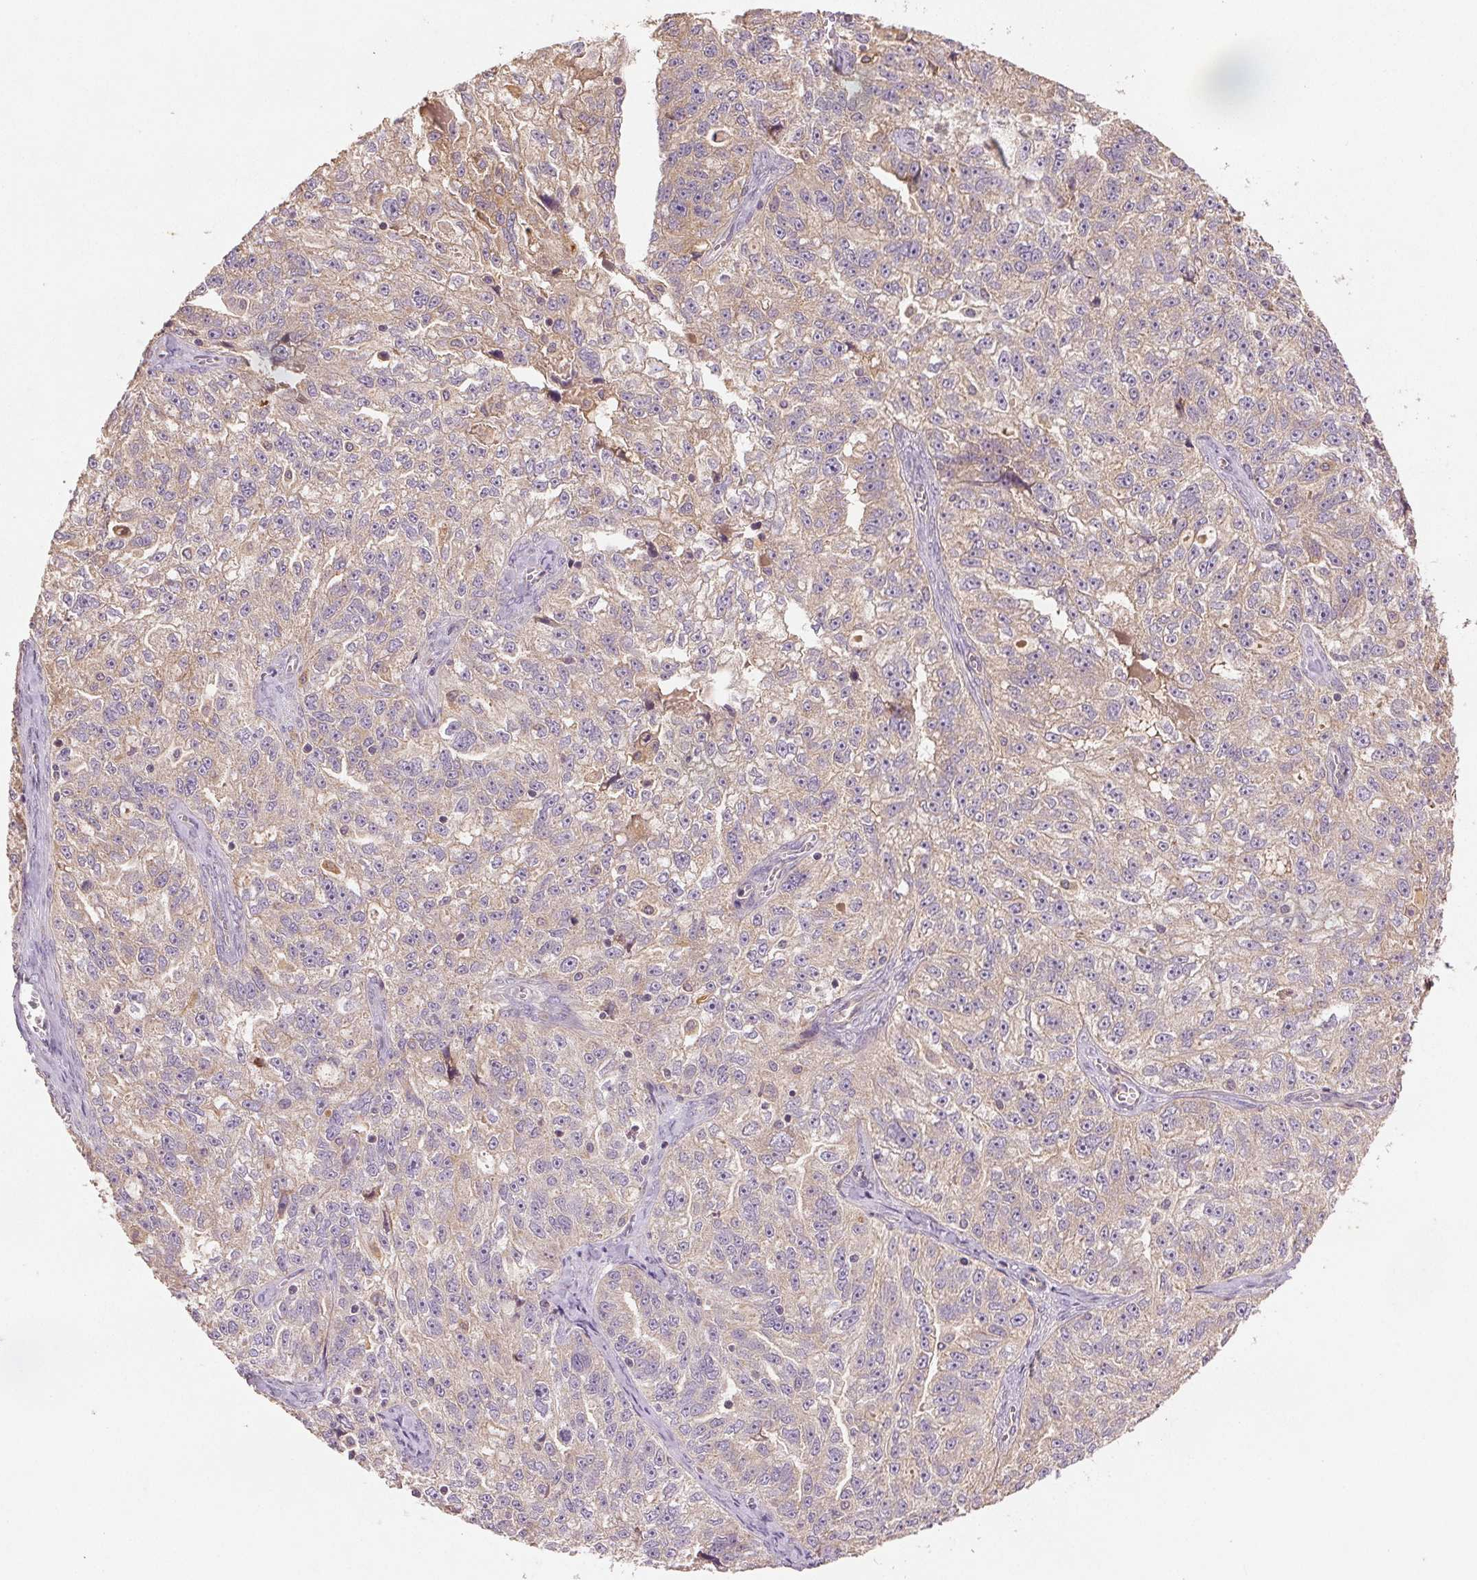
{"staining": {"intensity": "weak", "quantity": "25%-75%", "location": "cytoplasmic/membranous"}, "tissue": "ovarian cancer", "cell_type": "Tumor cells", "image_type": "cancer", "snomed": [{"axis": "morphology", "description": "Cystadenocarcinoma, serous, NOS"}, {"axis": "topography", "description": "Ovary"}], "caption": "A brown stain labels weak cytoplasmic/membranous staining of a protein in ovarian serous cystadenocarcinoma tumor cells.", "gene": "YIF1B", "patient": {"sex": "female", "age": 51}}